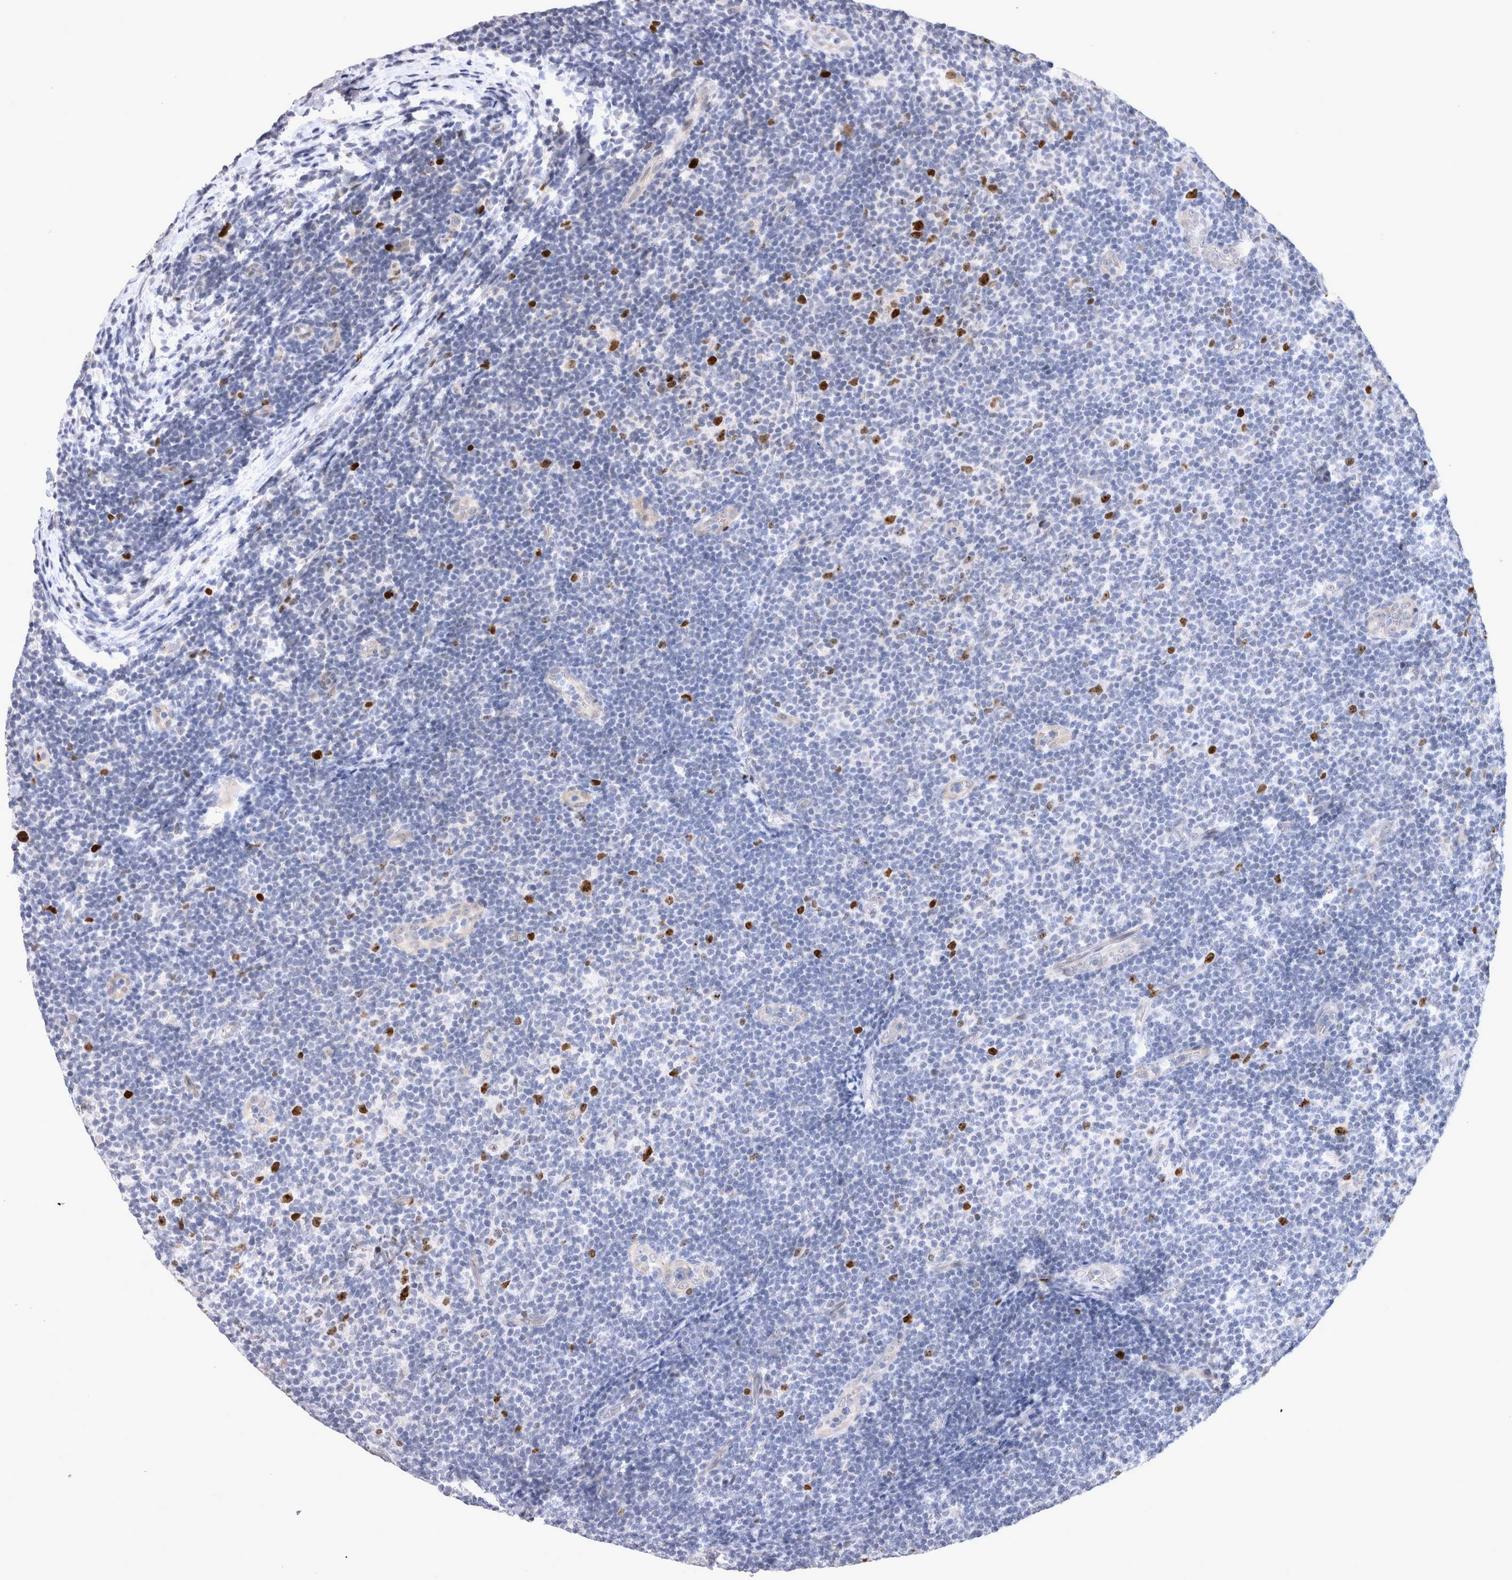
{"staining": {"intensity": "strong", "quantity": "<25%", "location": "nuclear"}, "tissue": "lymphoma", "cell_type": "Tumor cells", "image_type": "cancer", "snomed": [{"axis": "morphology", "description": "Malignant lymphoma, non-Hodgkin's type, Low grade"}, {"axis": "topography", "description": "Lymph node"}], "caption": "Immunohistochemistry (IHC) of human lymphoma demonstrates medium levels of strong nuclear positivity in approximately <25% of tumor cells.", "gene": "KIF18B", "patient": {"sex": "male", "age": 83}}